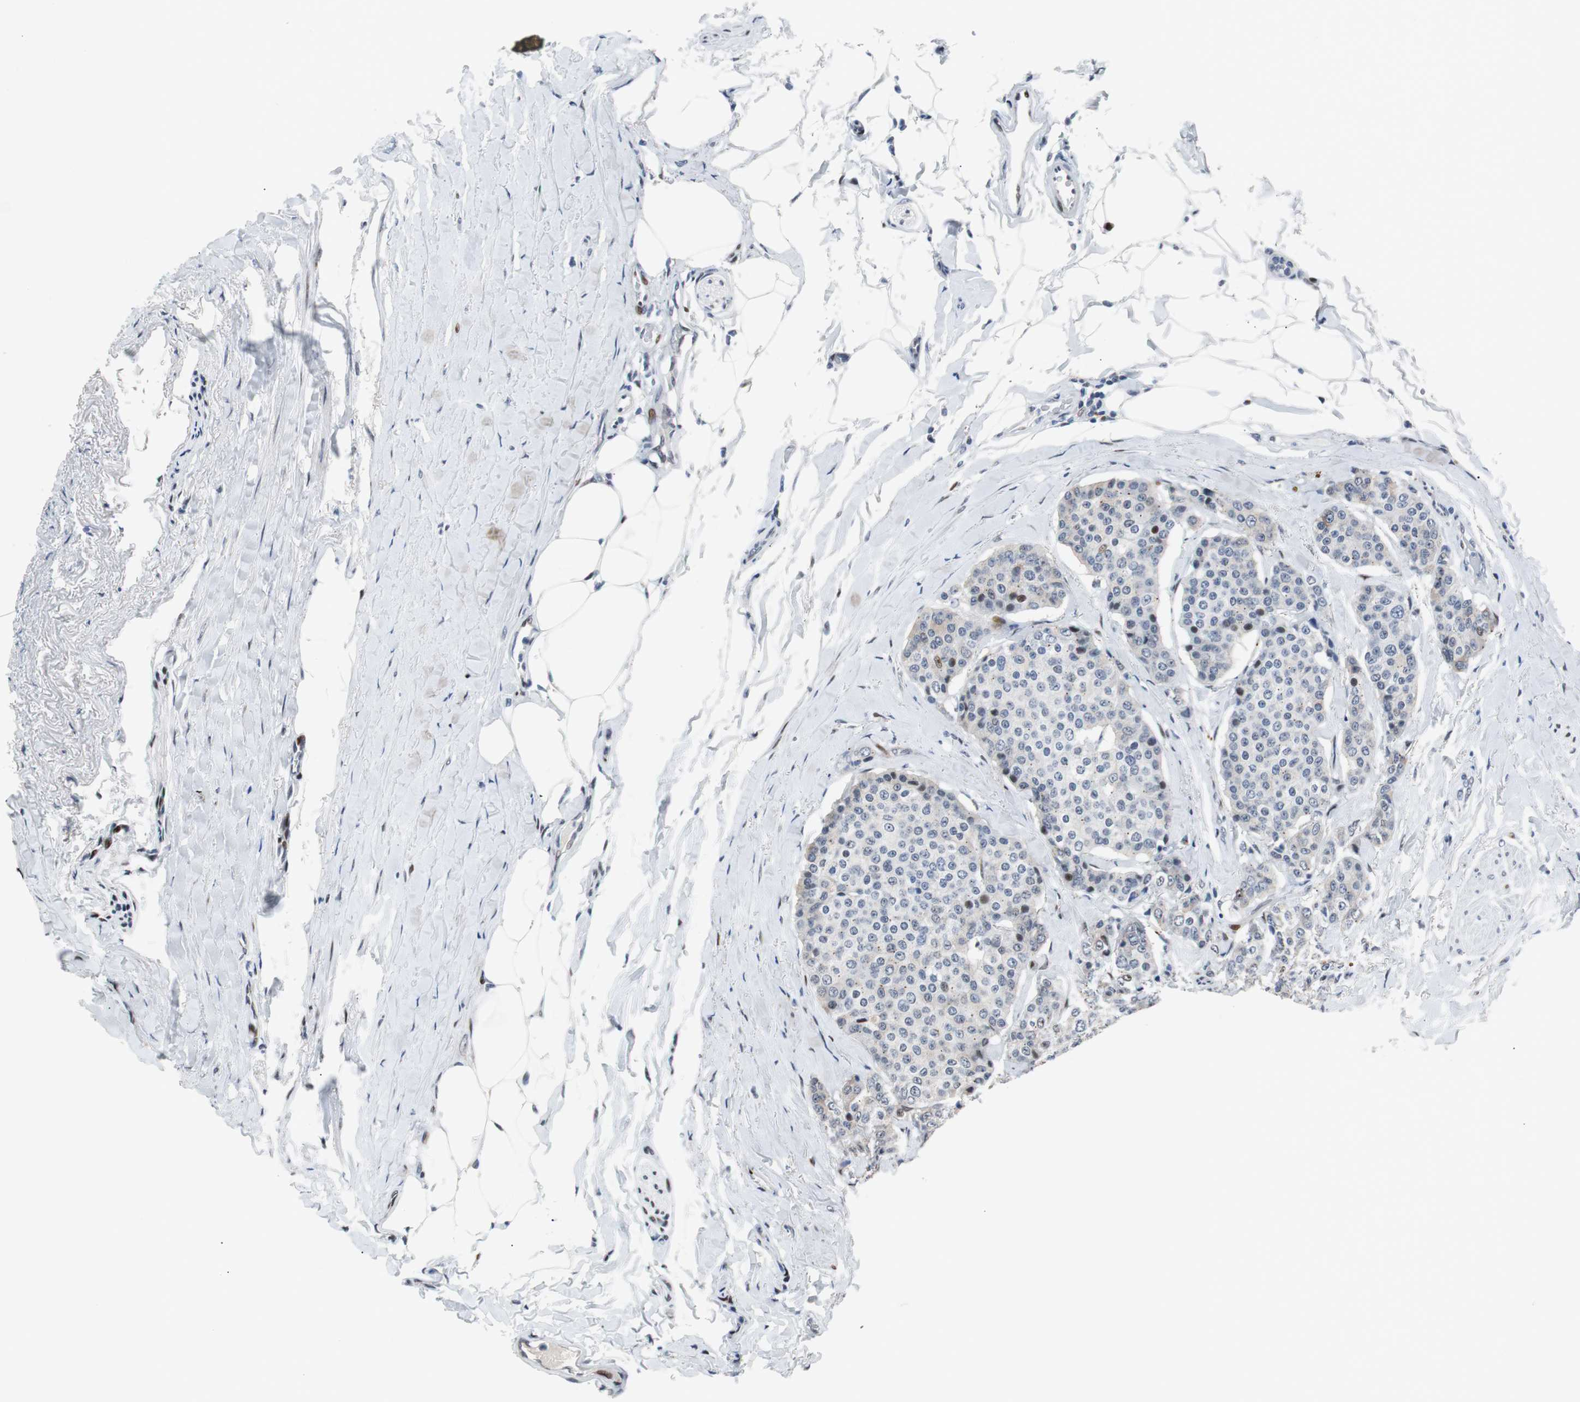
{"staining": {"intensity": "moderate", "quantity": "<25%", "location": "nuclear"}, "tissue": "carcinoid", "cell_type": "Tumor cells", "image_type": "cancer", "snomed": [{"axis": "morphology", "description": "Carcinoid, malignant, NOS"}, {"axis": "topography", "description": "Colon"}], "caption": "The immunohistochemical stain labels moderate nuclear expression in tumor cells of carcinoid tissue.", "gene": "NBL1", "patient": {"sex": "female", "age": 61}}